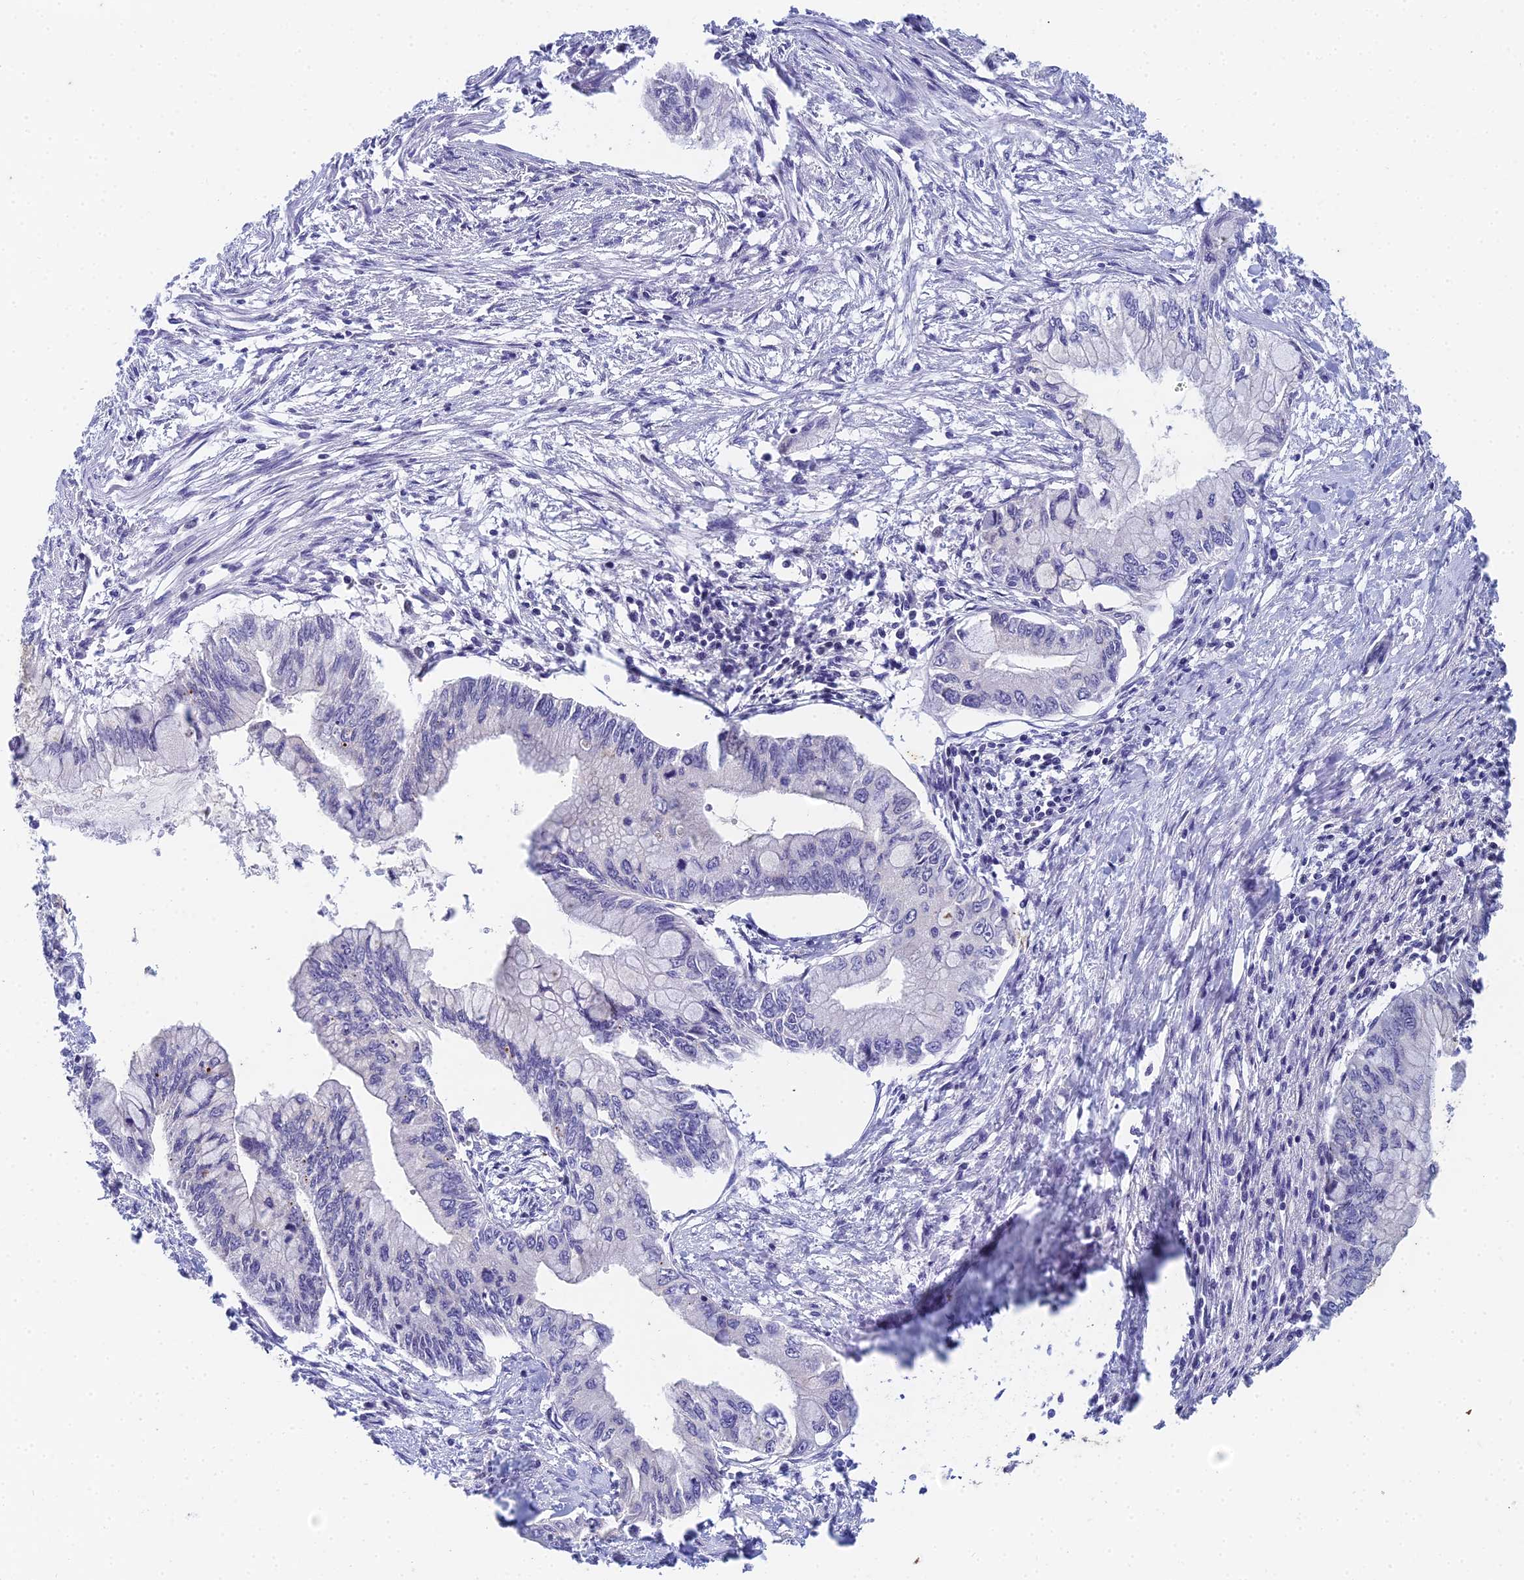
{"staining": {"intensity": "negative", "quantity": "none", "location": "none"}, "tissue": "pancreatic cancer", "cell_type": "Tumor cells", "image_type": "cancer", "snomed": [{"axis": "morphology", "description": "Adenocarcinoma, NOS"}, {"axis": "topography", "description": "Pancreas"}], "caption": "Immunohistochemistry (IHC) histopathology image of human pancreatic cancer (adenocarcinoma) stained for a protein (brown), which displays no positivity in tumor cells.", "gene": "EEF2KMT", "patient": {"sex": "male", "age": 48}}